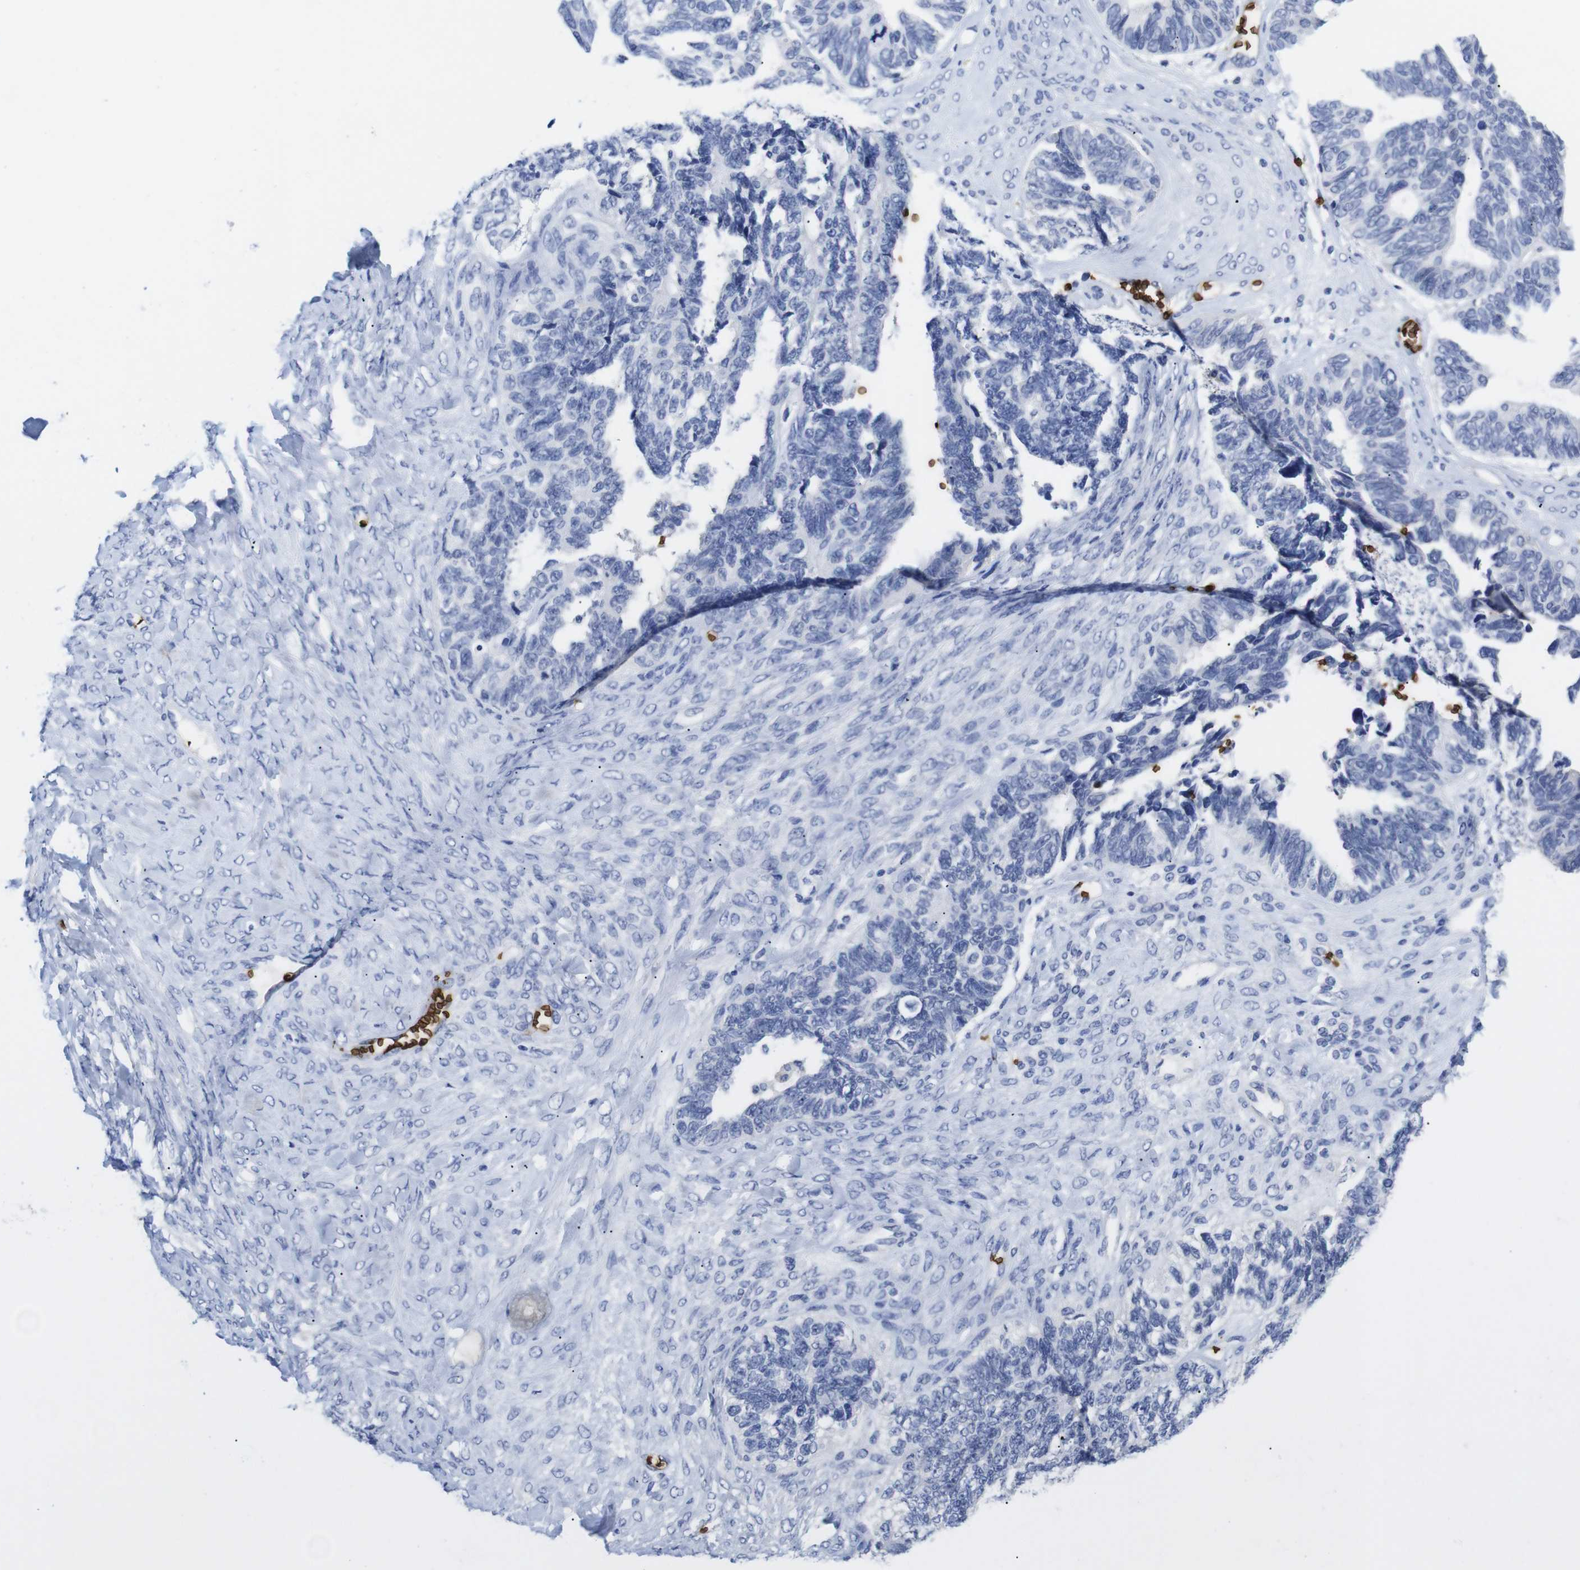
{"staining": {"intensity": "negative", "quantity": "none", "location": "none"}, "tissue": "ovarian cancer", "cell_type": "Tumor cells", "image_type": "cancer", "snomed": [{"axis": "morphology", "description": "Cystadenocarcinoma, serous, NOS"}, {"axis": "topography", "description": "Ovary"}], "caption": "Serous cystadenocarcinoma (ovarian) stained for a protein using IHC demonstrates no positivity tumor cells.", "gene": "S1PR2", "patient": {"sex": "female", "age": 79}}